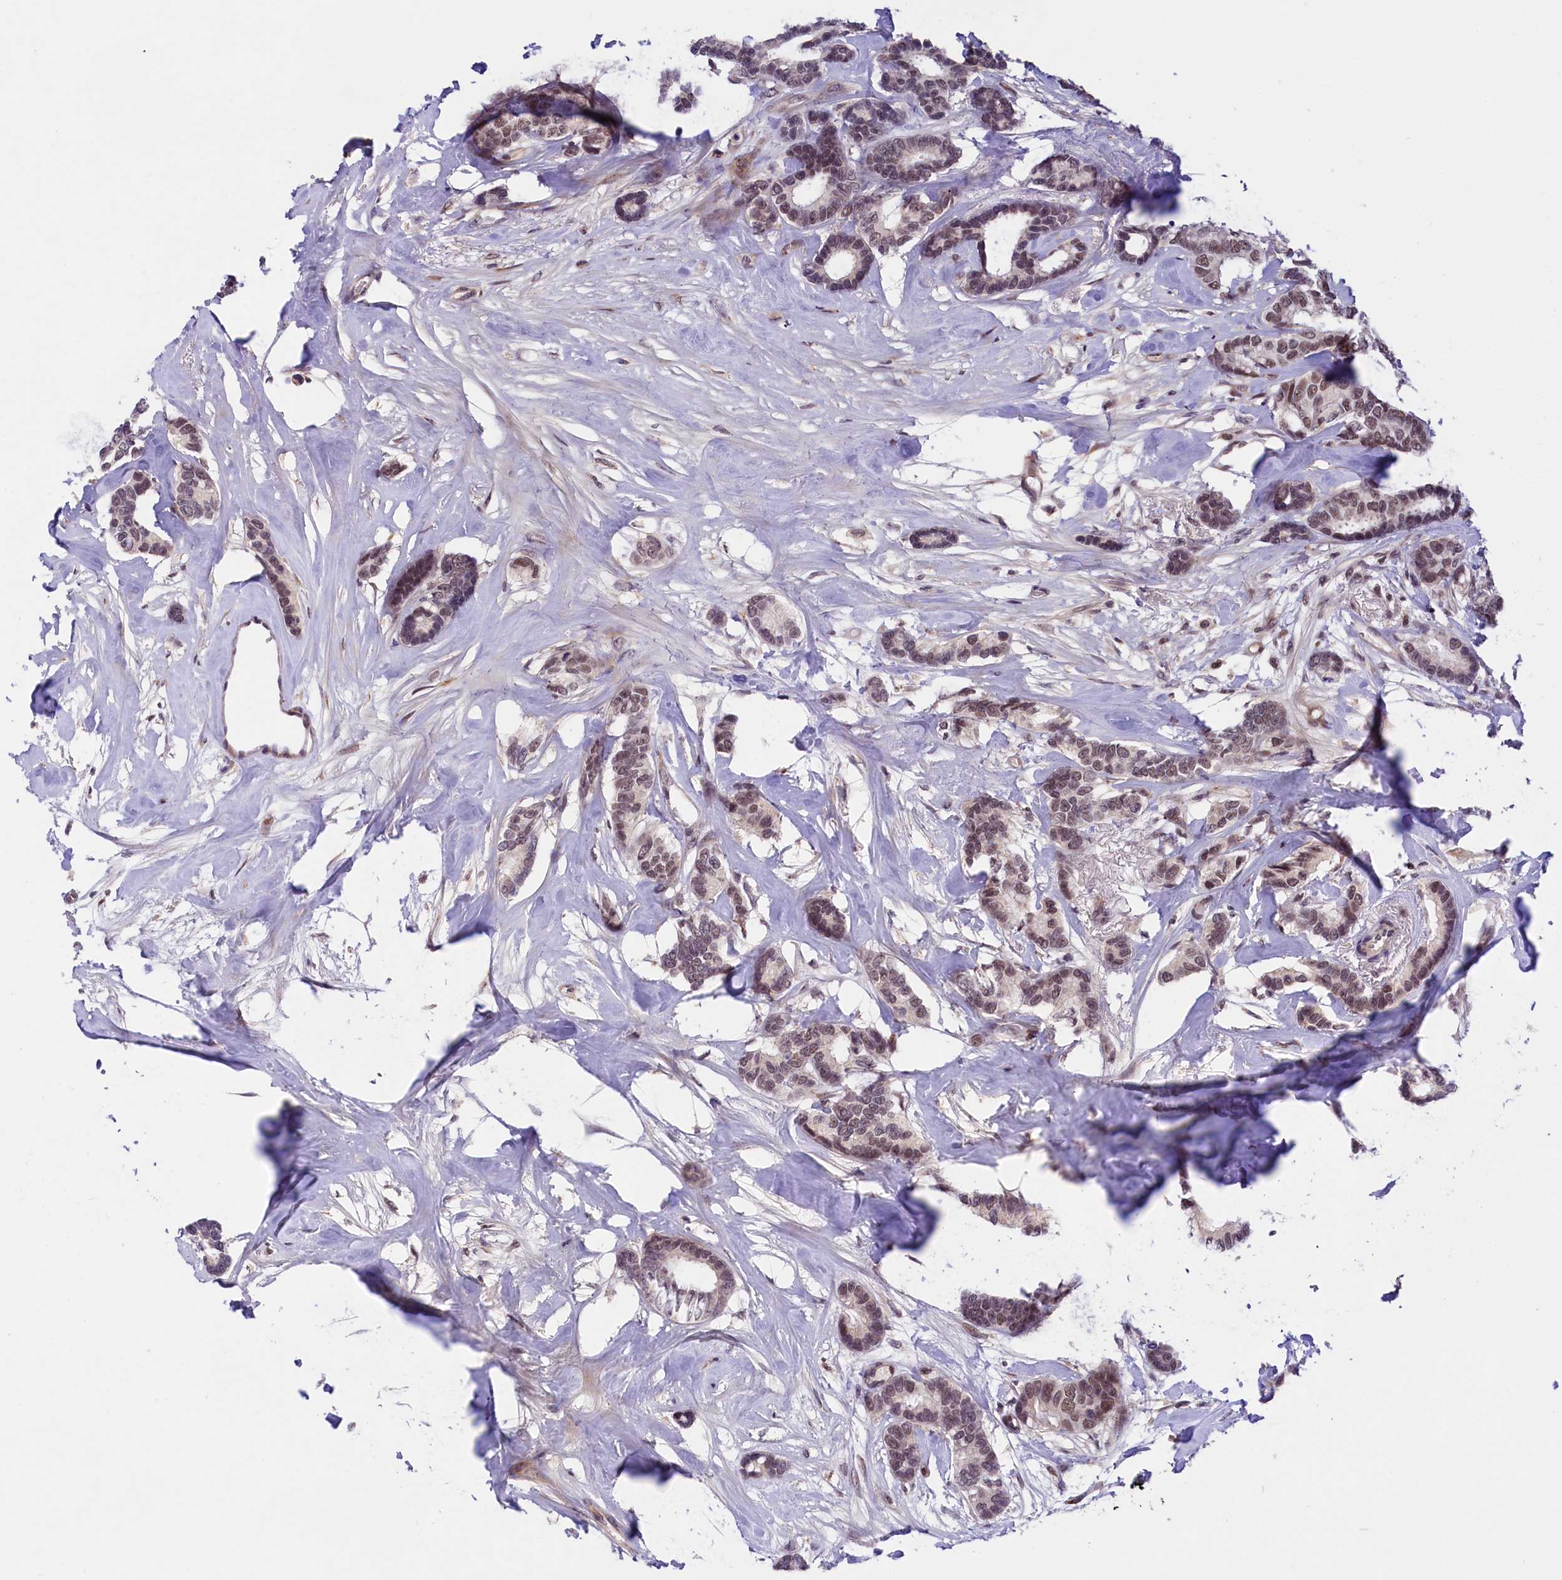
{"staining": {"intensity": "moderate", "quantity": ">75%", "location": "nuclear"}, "tissue": "breast cancer", "cell_type": "Tumor cells", "image_type": "cancer", "snomed": [{"axis": "morphology", "description": "Duct carcinoma"}, {"axis": "topography", "description": "Breast"}], "caption": "Protein analysis of breast intraductal carcinoma tissue shows moderate nuclear staining in approximately >75% of tumor cells.", "gene": "FBXO45", "patient": {"sex": "female", "age": 87}}